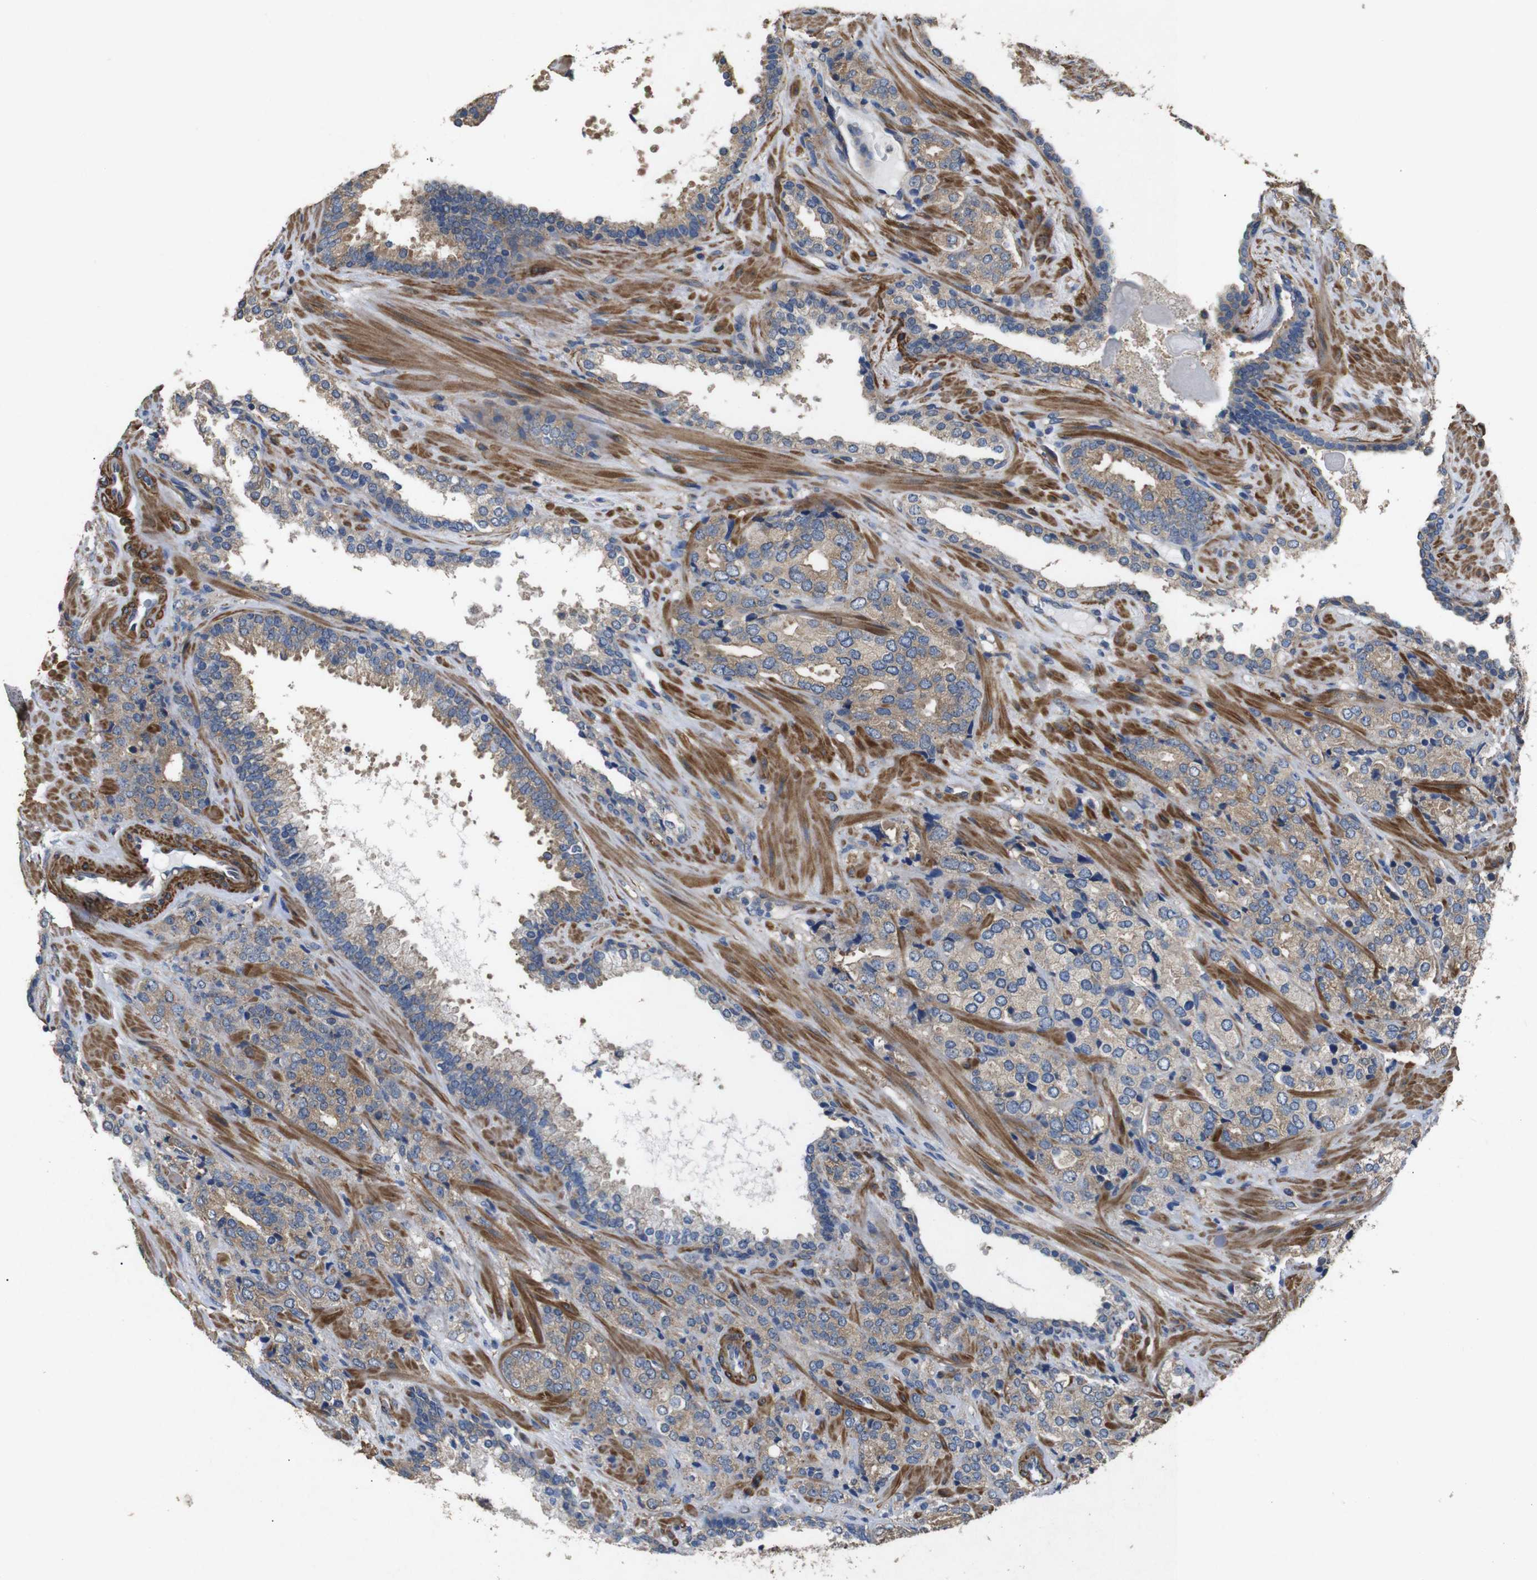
{"staining": {"intensity": "moderate", "quantity": ">75%", "location": "cytoplasmic/membranous"}, "tissue": "prostate cancer", "cell_type": "Tumor cells", "image_type": "cancer", "snomed": [{"axis": "morphology", "description": "Adenocarcinoma, High grade"}, {"axis": "topography", "description": "Prostate"}], "caption": "Moderate cytoplasmic/membranous staining is appreciated in approximately >75% of tumor cells in prostate cancer (adenocarcinoma (high-grade)).", "gene": "BNIP3", "patient": {"sex": "male", "age": 71}}